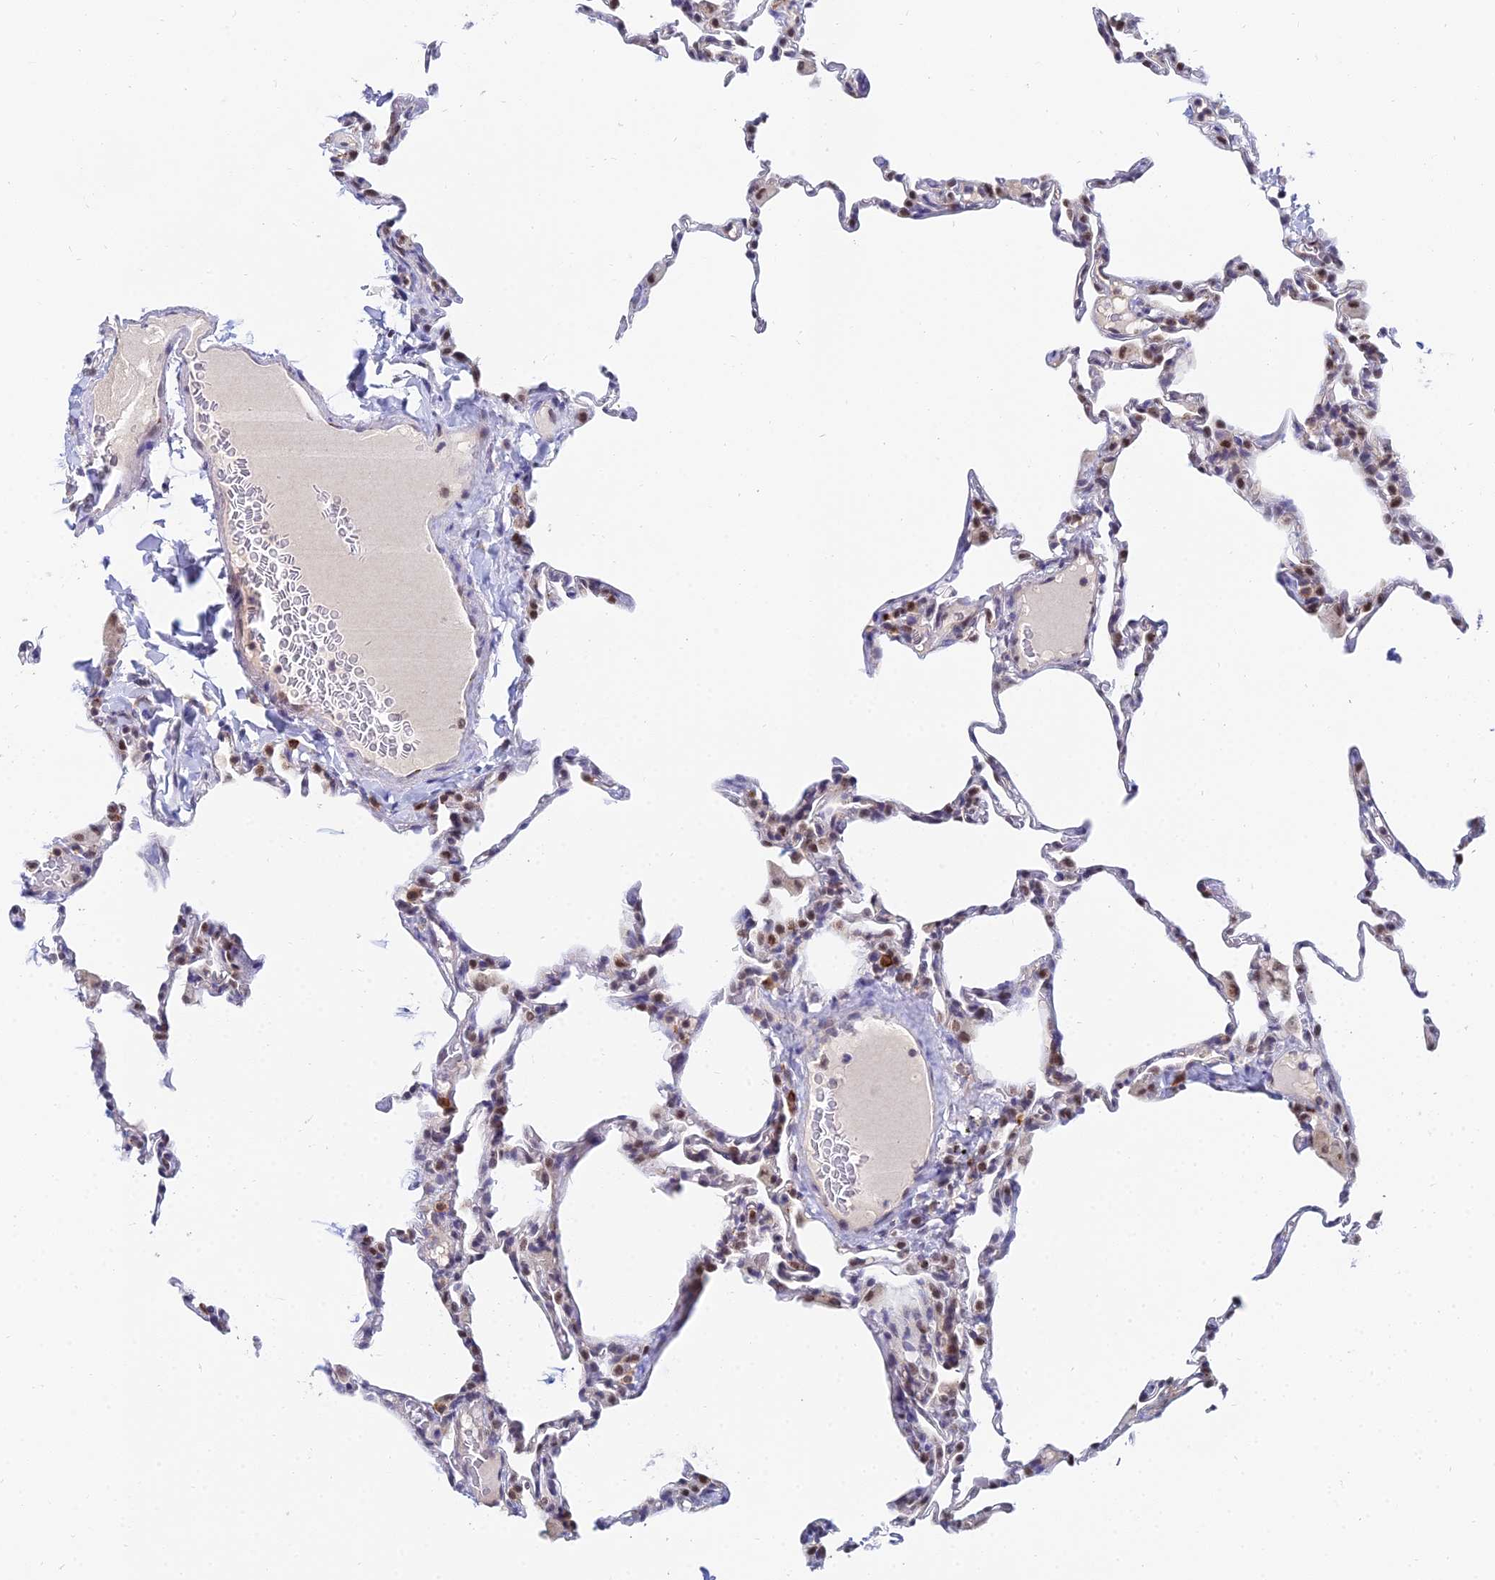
{"staining": {"intensity": "moderate", "quantity": "<25%", "location": "cytoplasmic/membranous,nuclear"}, "tissue": "lung", "cell_type": "Alveolar cells", "image_type": "normal", "snomed": [{"axis": "morphology", "description": "Normal tissue, NOS"}, {"axis": "topography", "description": "Lung"}], "caption": "Brown immunohistochemical staining in normal lung displays moderate cytoplasmic/membranous,nuclear positivity in about <25% of alveolar cells.", "gene": "THOC3", "patient": {"sex": "male", "age": 20}}